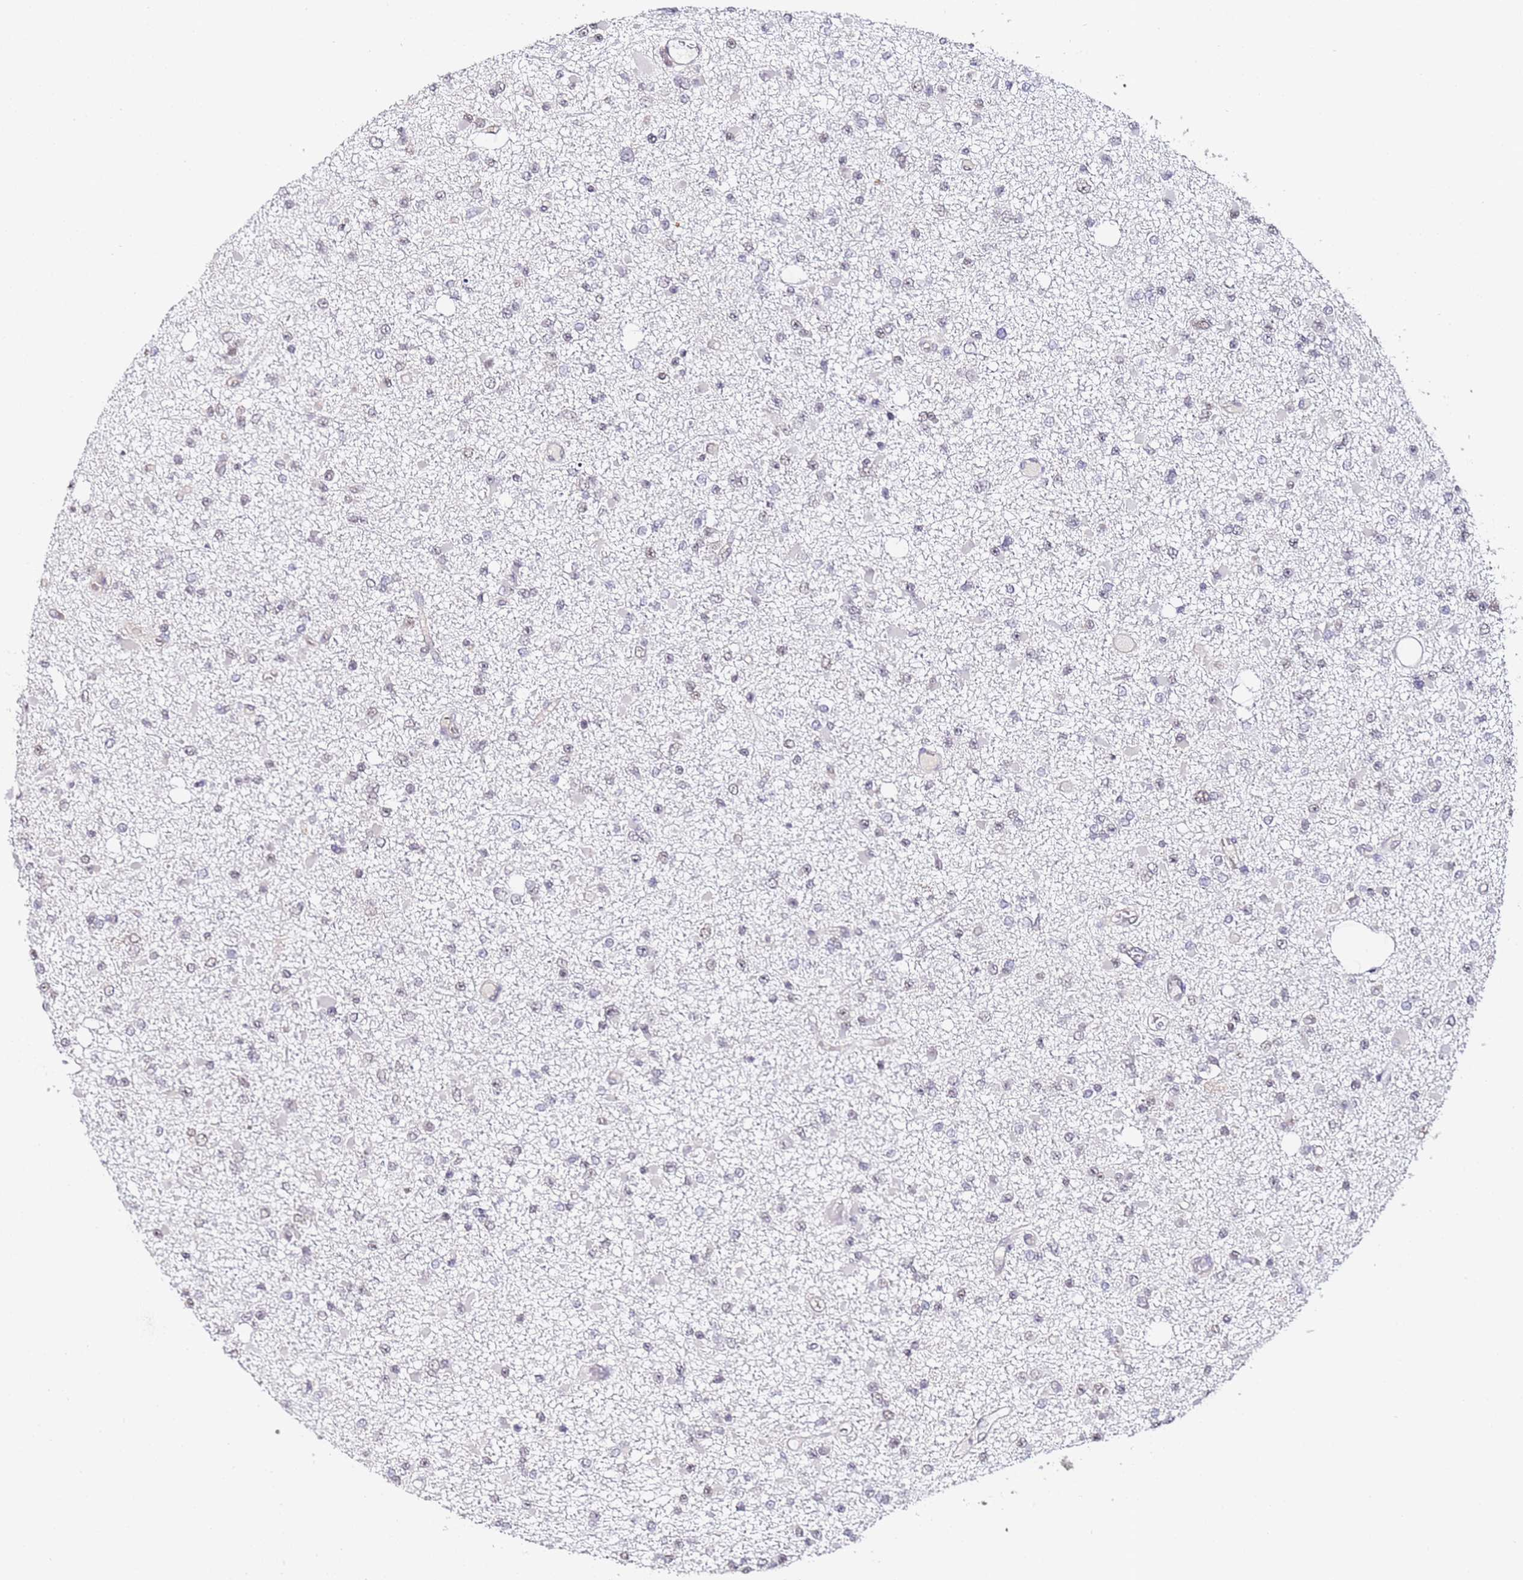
{"staining": {"intensity": "negative", "quantity": "none", "location": "none"}, "tissue": "glioma", "cell_type": "Tumor cells", "image_type": "cancer", "snomed": [{"axis": "morphology", "description": "Glioma, malignant, Low grade"}, {"axis": "topography", "description": "Brain"}], "caption": "The photomicrograph demonstrates no staining of tumor cells in low-grade glioma (malignant).", "gene": "LSM3", "patient": {"sex": "female", "age": 22}}